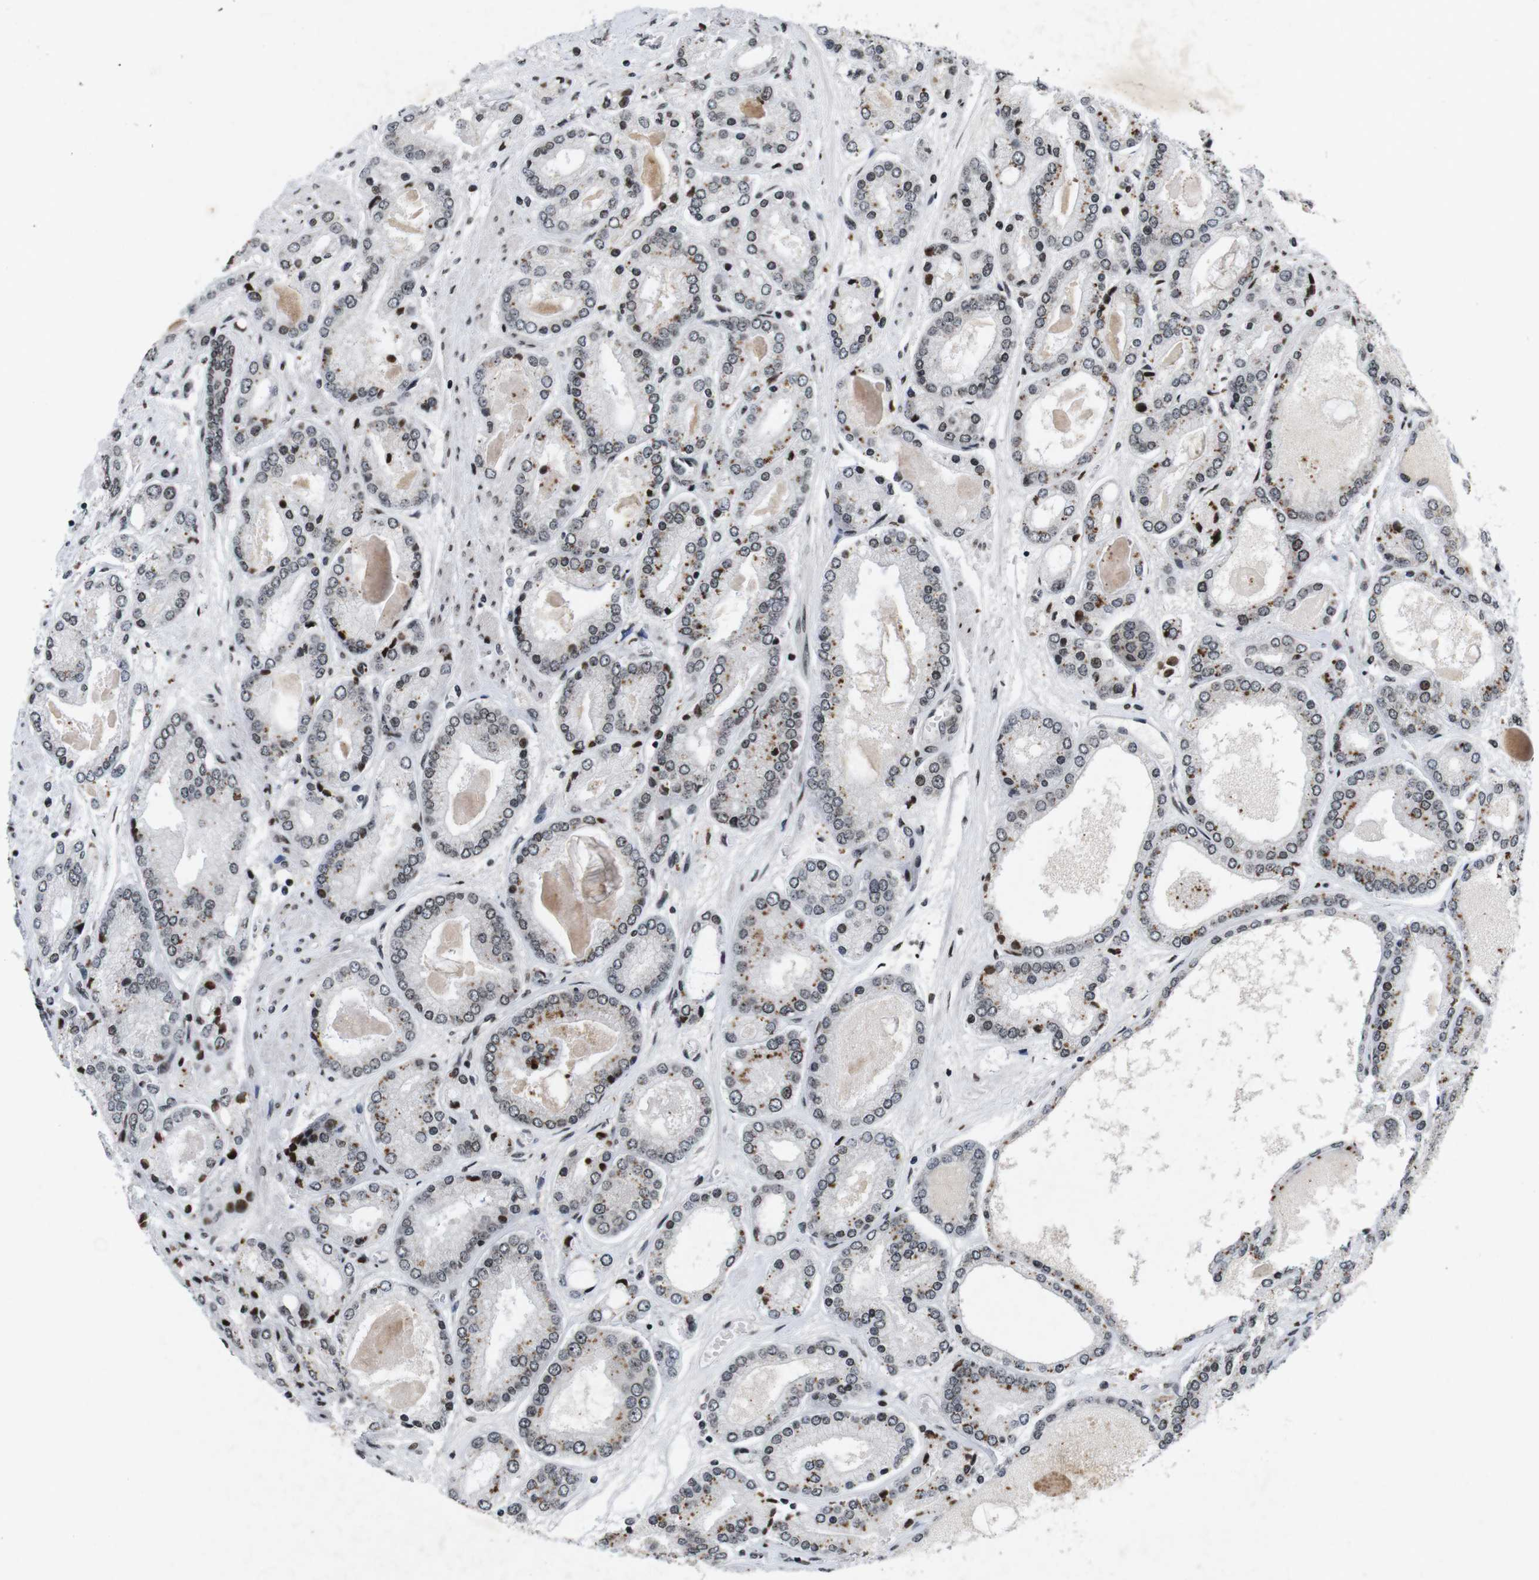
{"staining": {"intensity": "weak", "quantity": "<25%", "location": "nuclear"}, "tissue": "prostate cancer", "cell_type": "Tumor cells", "image_type": "cancer", "snomed": [{"axis": "morphology", "description": "Adenocarcinoma, High grade"}, {"axis": "topography", "description": "Prostate"}], "caption": "The immunohistochemistry image has no significant staining in tumor cells of prostate cancer (high-grade adenocarcinoma) tissue.", "gene": "MAGEH1", "patient": {"sex": "male", "age": 59}}